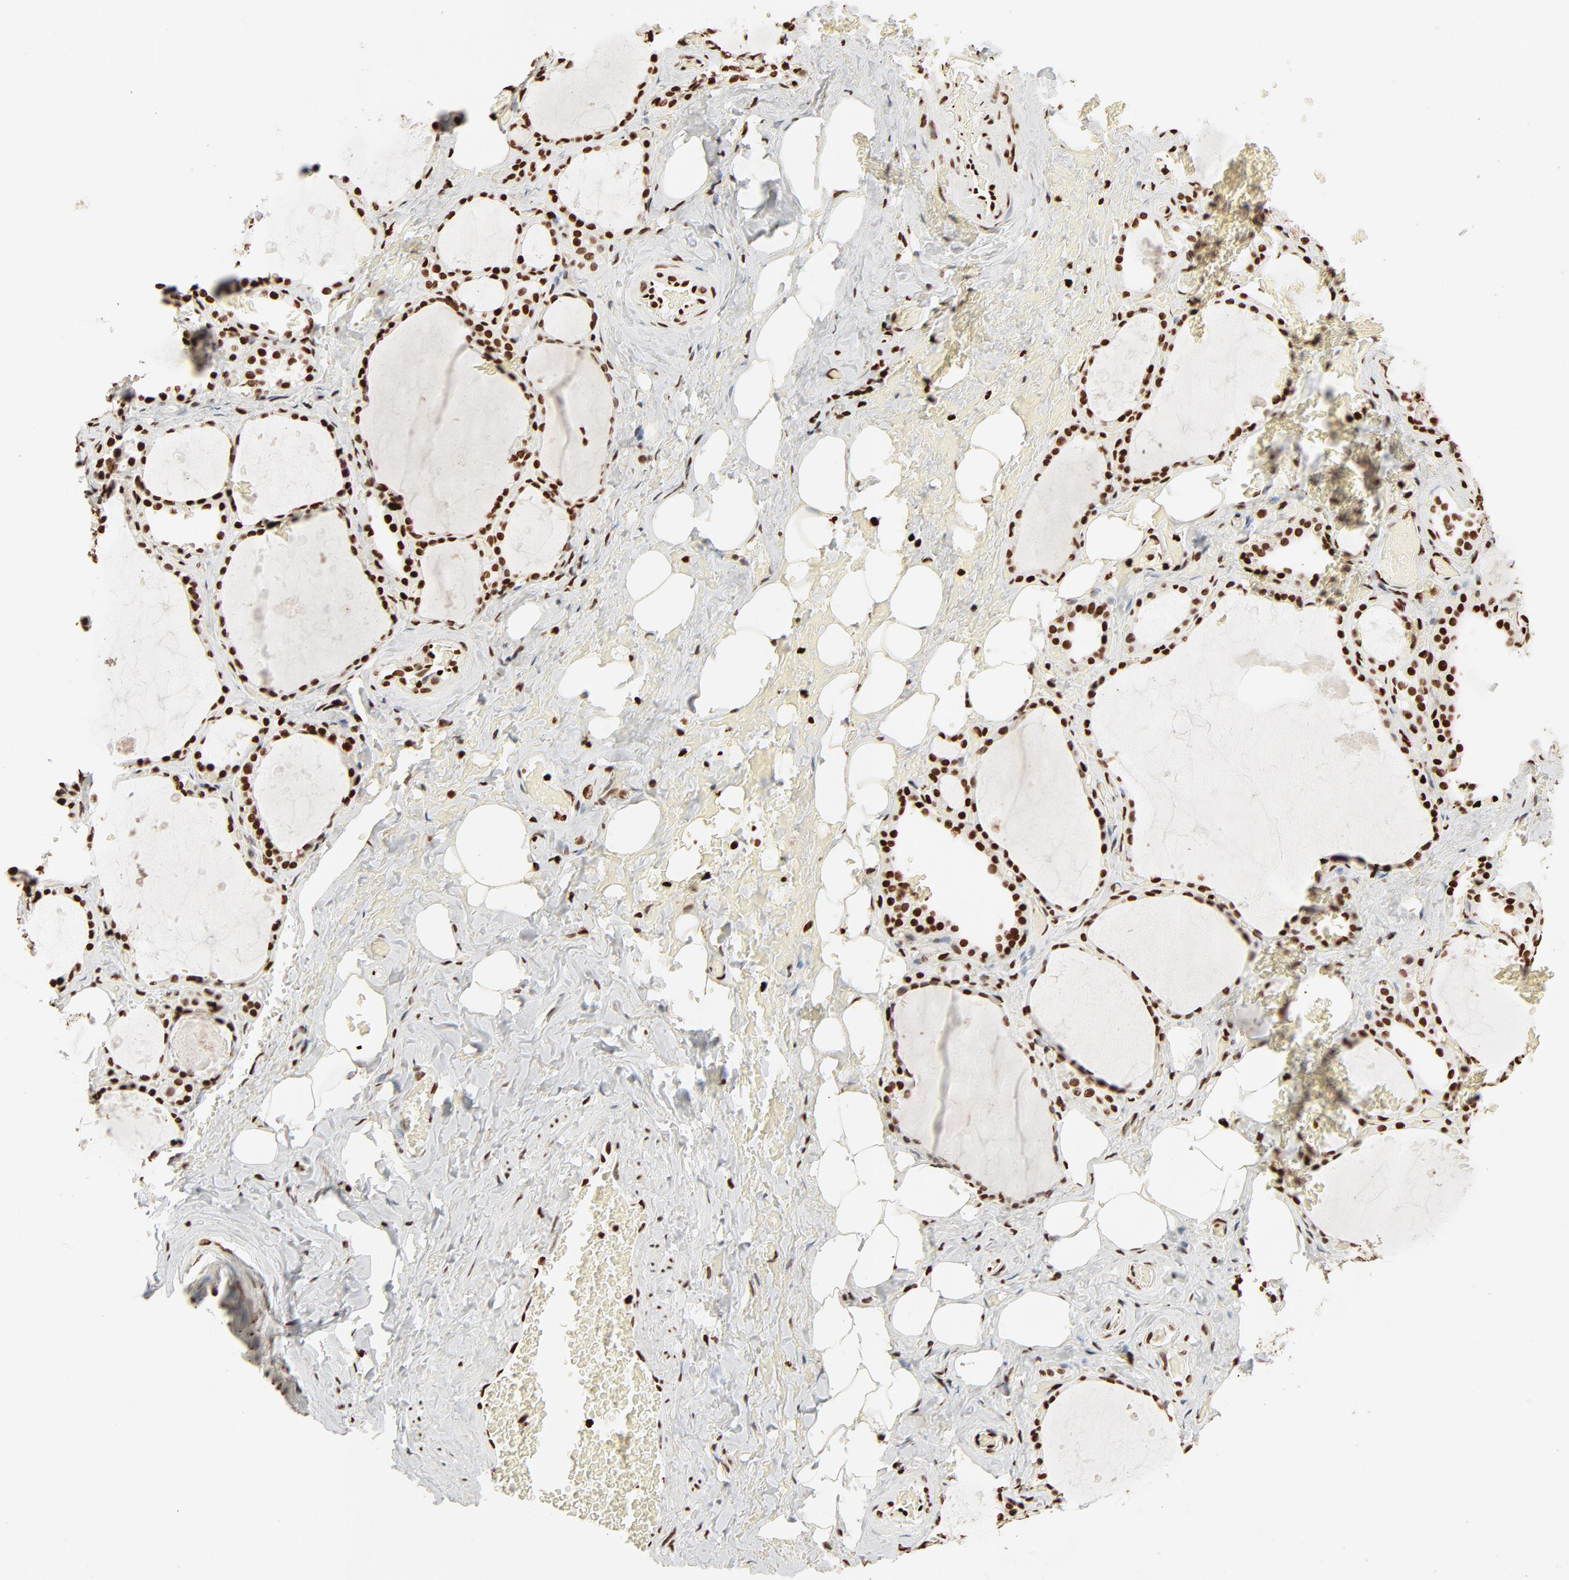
{"staining": {"intensity": "strong", "quantity": ">75%", "location": "nuclear"}, "tissue": "thyroid gland", "cell_type": "Glandular cells", "image_type": "normal", "snomed": [{"axis": "morphology", "description": "Normal tissue, NOS"}, {"axis": "topography", "description": "Thyroid gland"}], "caption": "An immunohistochemistry image of benign tissue is shown. Protein staining in brown highlights strong nuclear positivity in thyroid gland within glandular cells. (brown staining indicates protein expression, while blue staining denotes nuclei).", "gene": "HMGB1", "patient": {"sex": "male", "age": 61}}